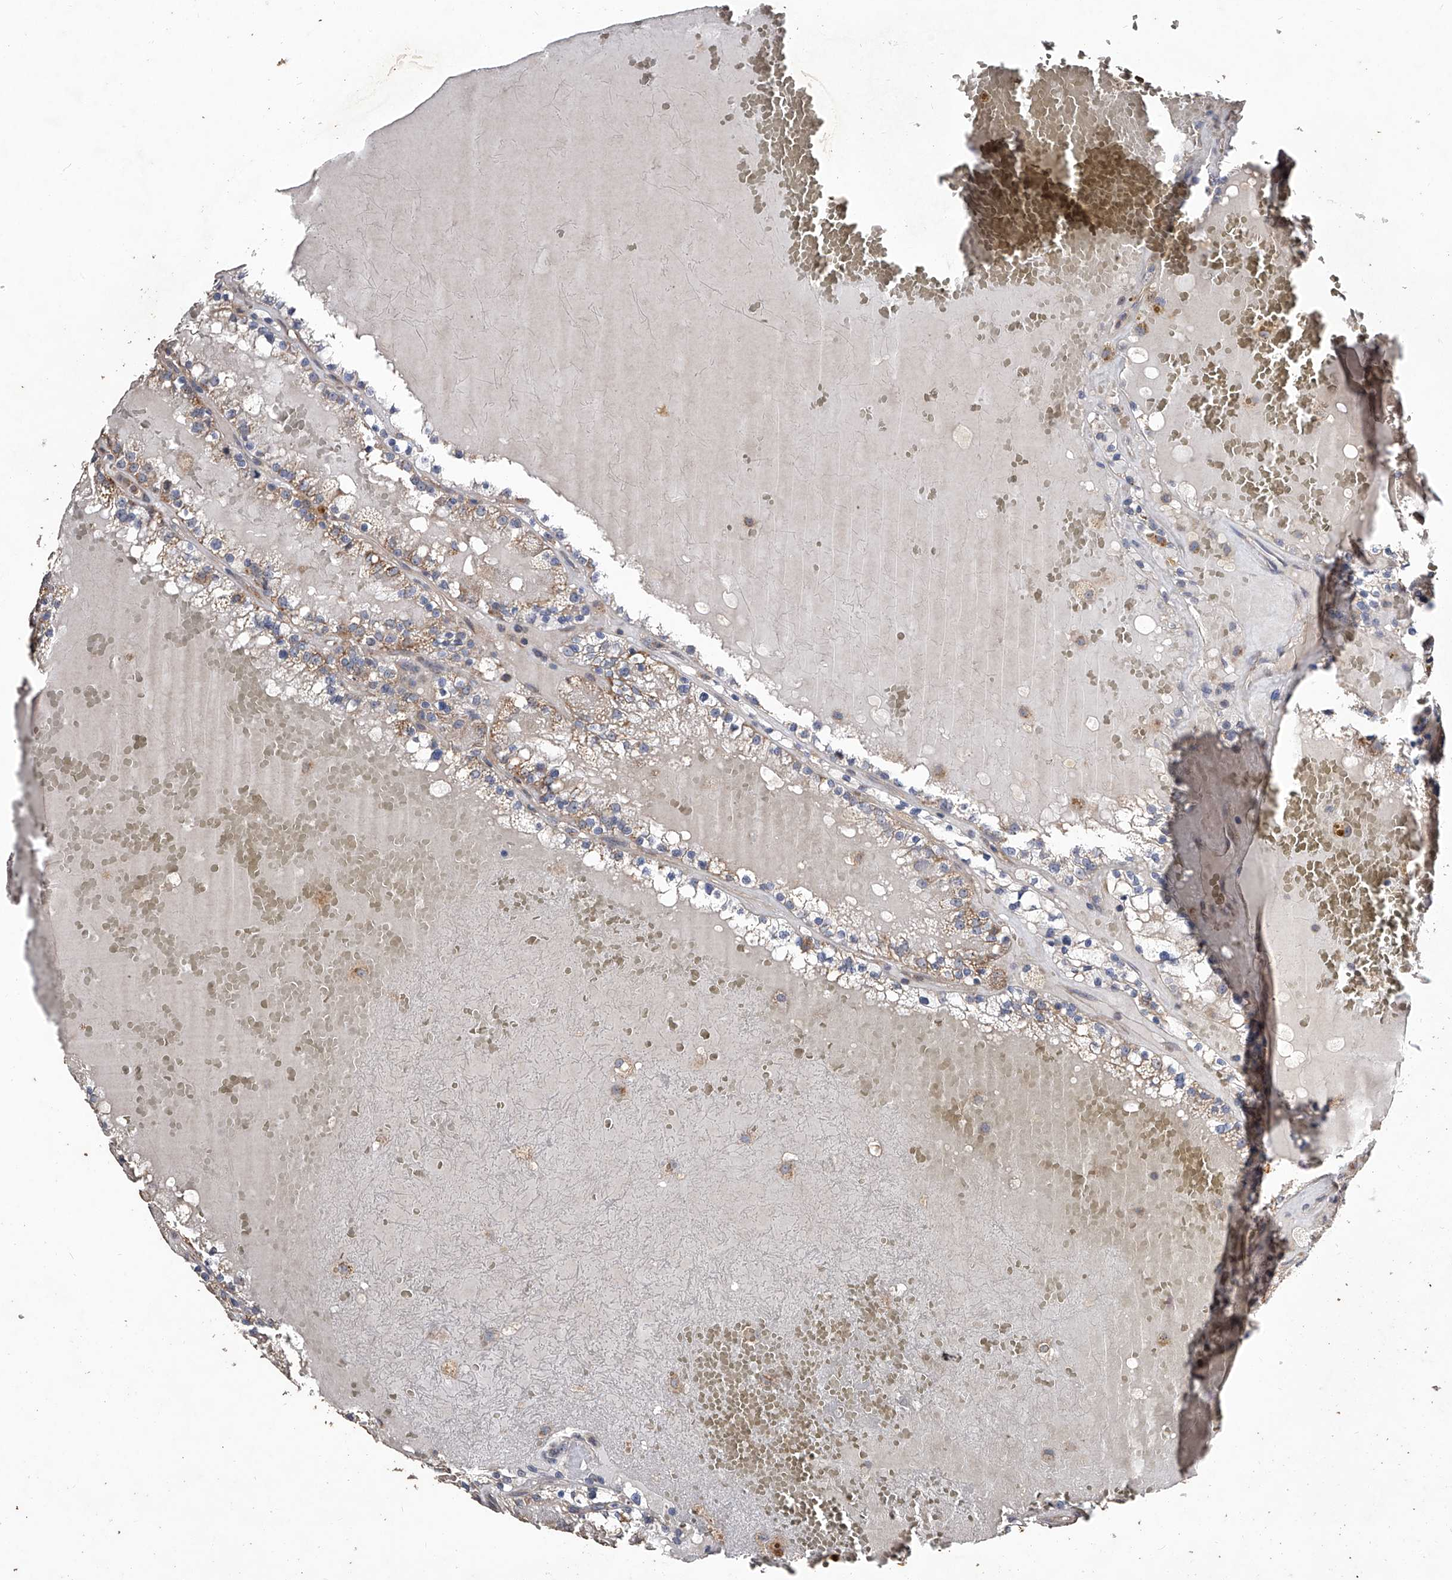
{"staining": {"intensity": "moderate", "quantity": "<25%", "location": "cytoplasmic/membranous"}, "tissue": "renal cancer", "cell_type": "Tumor cells", "image_type": "cancer", "snomed": [{"axis": "morphology", "description": "Adenocarcinoma, NOS"}, {"axis": "topography", "description": "Kidney"}], "caption": "Tumor cells exhibit moderate cytoplasmic/membranous positivity in approximately <25% of cells in renal adenocarcinoma.", "gene": "LTV1", "patient": {"sex": "female", "age": 56}}